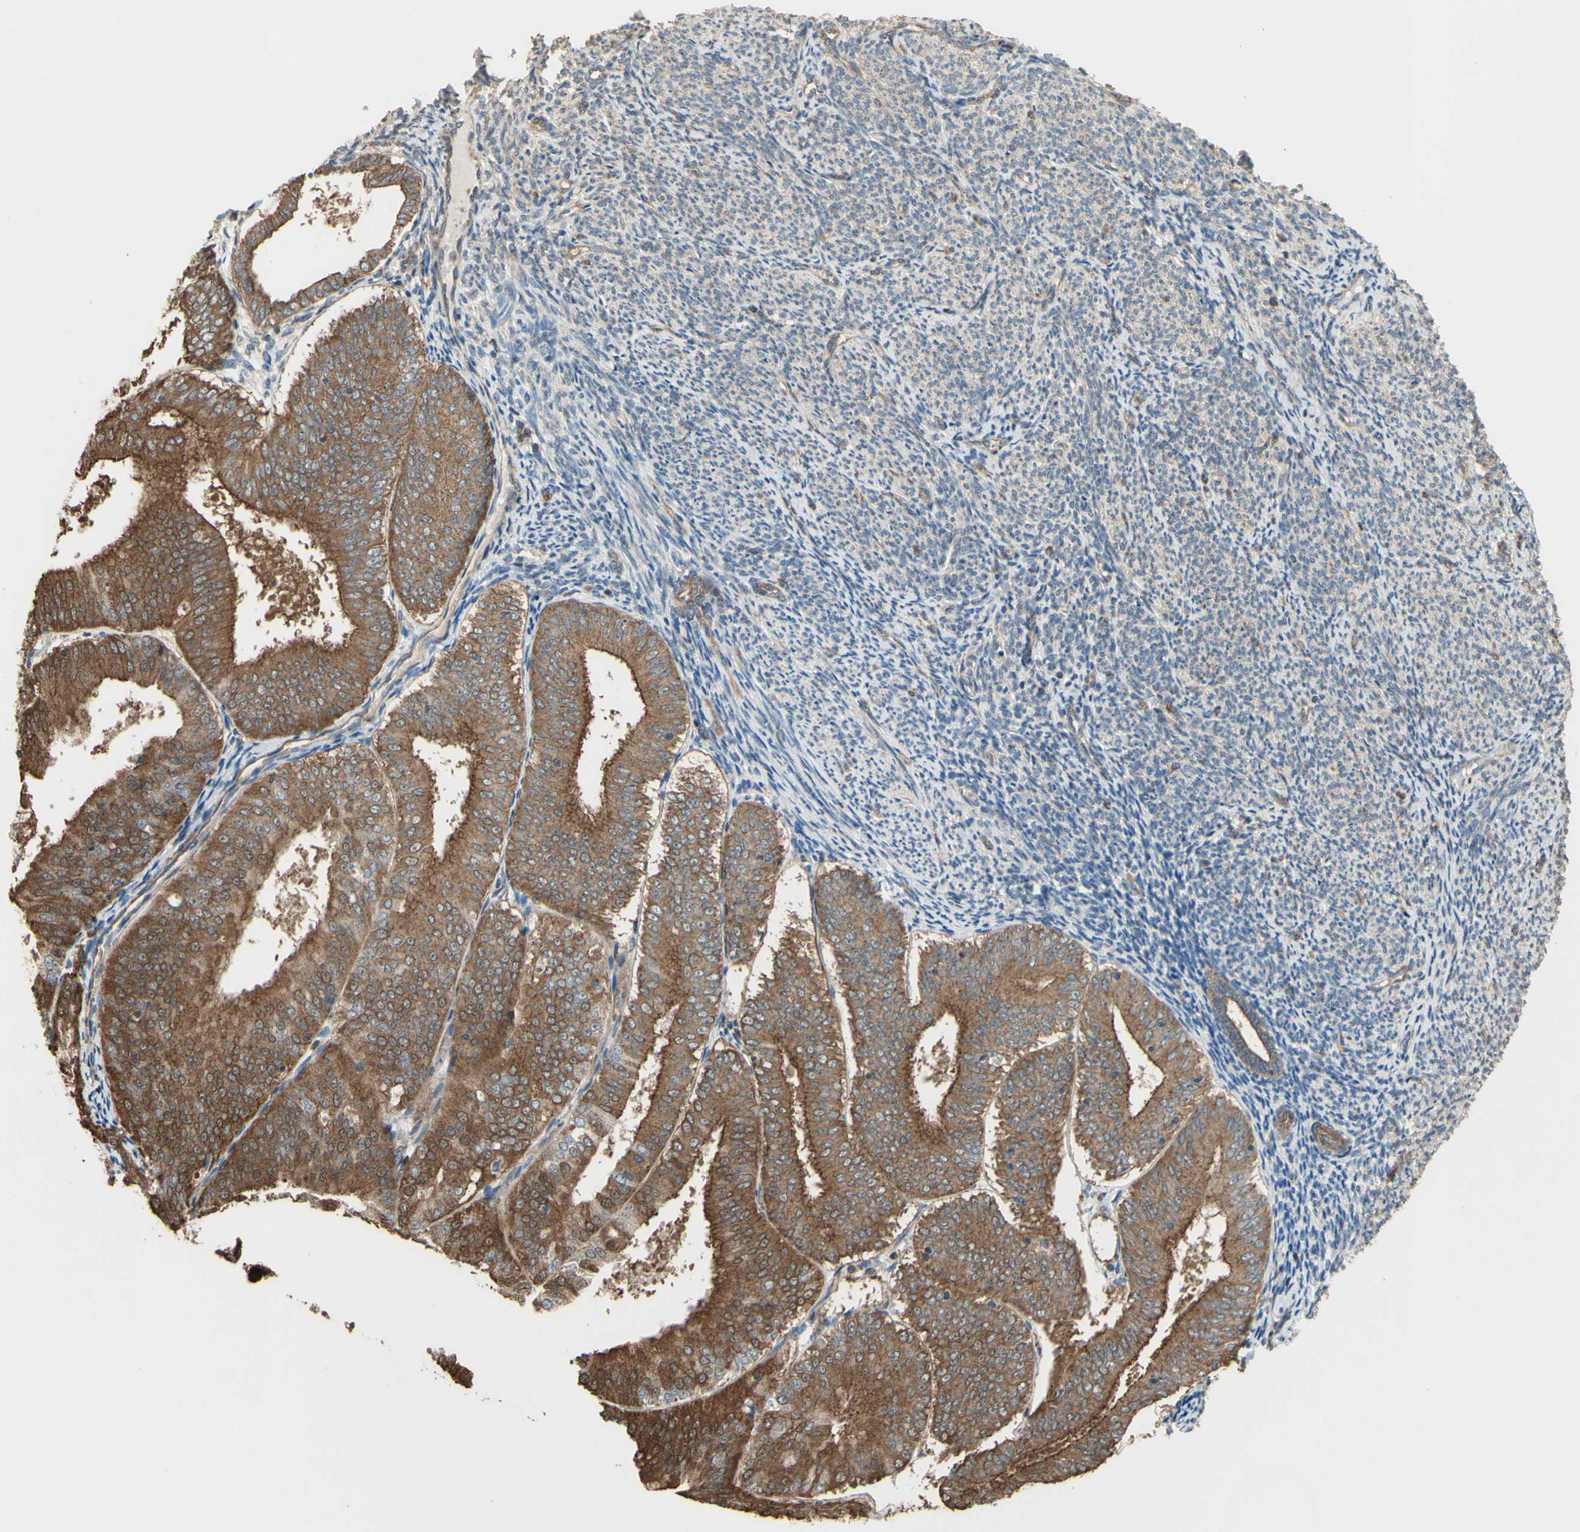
{"staining": {"intensity": "strong", "quantity": ">75%", "location": "cytoplasmic/membranous"}, "tissue": "endometrial cancer", "cell_type": "Tumor cells", "image_type": "cancer", "snomed": [{"axis": "morphology", "description": "Adenocarcinoma, NOS"}, {"axis": "topography", "description": "Endometrium"}], "caption": "About >75% of tumor cells in human endometrial adenocarcinoma show strong cytoplasmic/membranous protein expression as visualized by brown immunohistochemical staining.", "gene": "CTTN", "patient": {"sex": "female", "age": 63}}